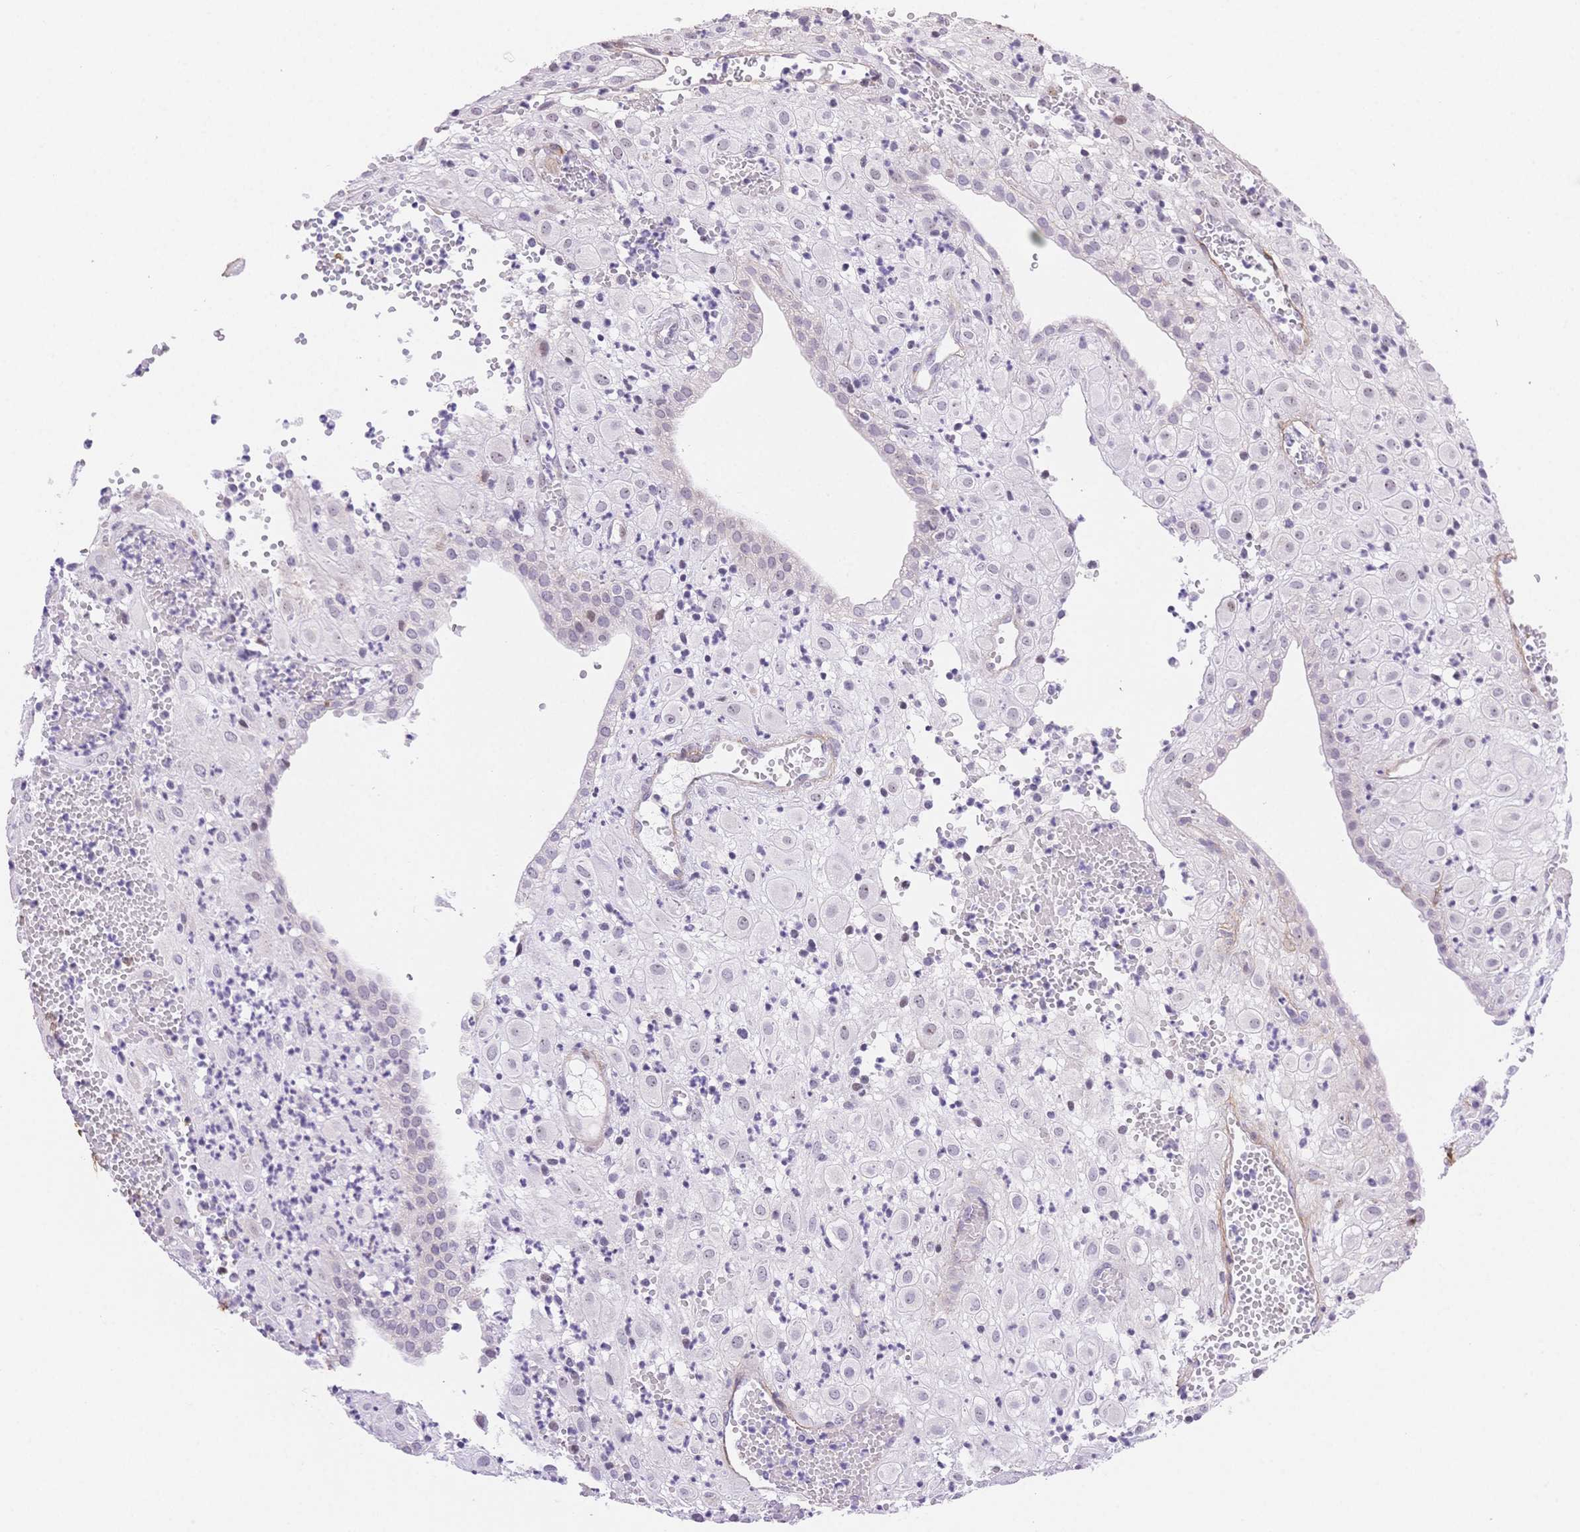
{"staining": {"intensity": "negative", "quantity": "none", "location": "none"}, "tissue": "placenta", "cell_type": "Decidual cells", "image_type": "normal", "snomed": [{"axis": "morphology", "description": "Normal tissue, NOS"}, {"axis": "topography", "description": "Placenta"}], "caption": "This is an IHC micrograph of unremarkable placenta. There is no positivity in decidual cells.", "gene": "PDZD2", "patient": {"sex": "female", "age": 24}}